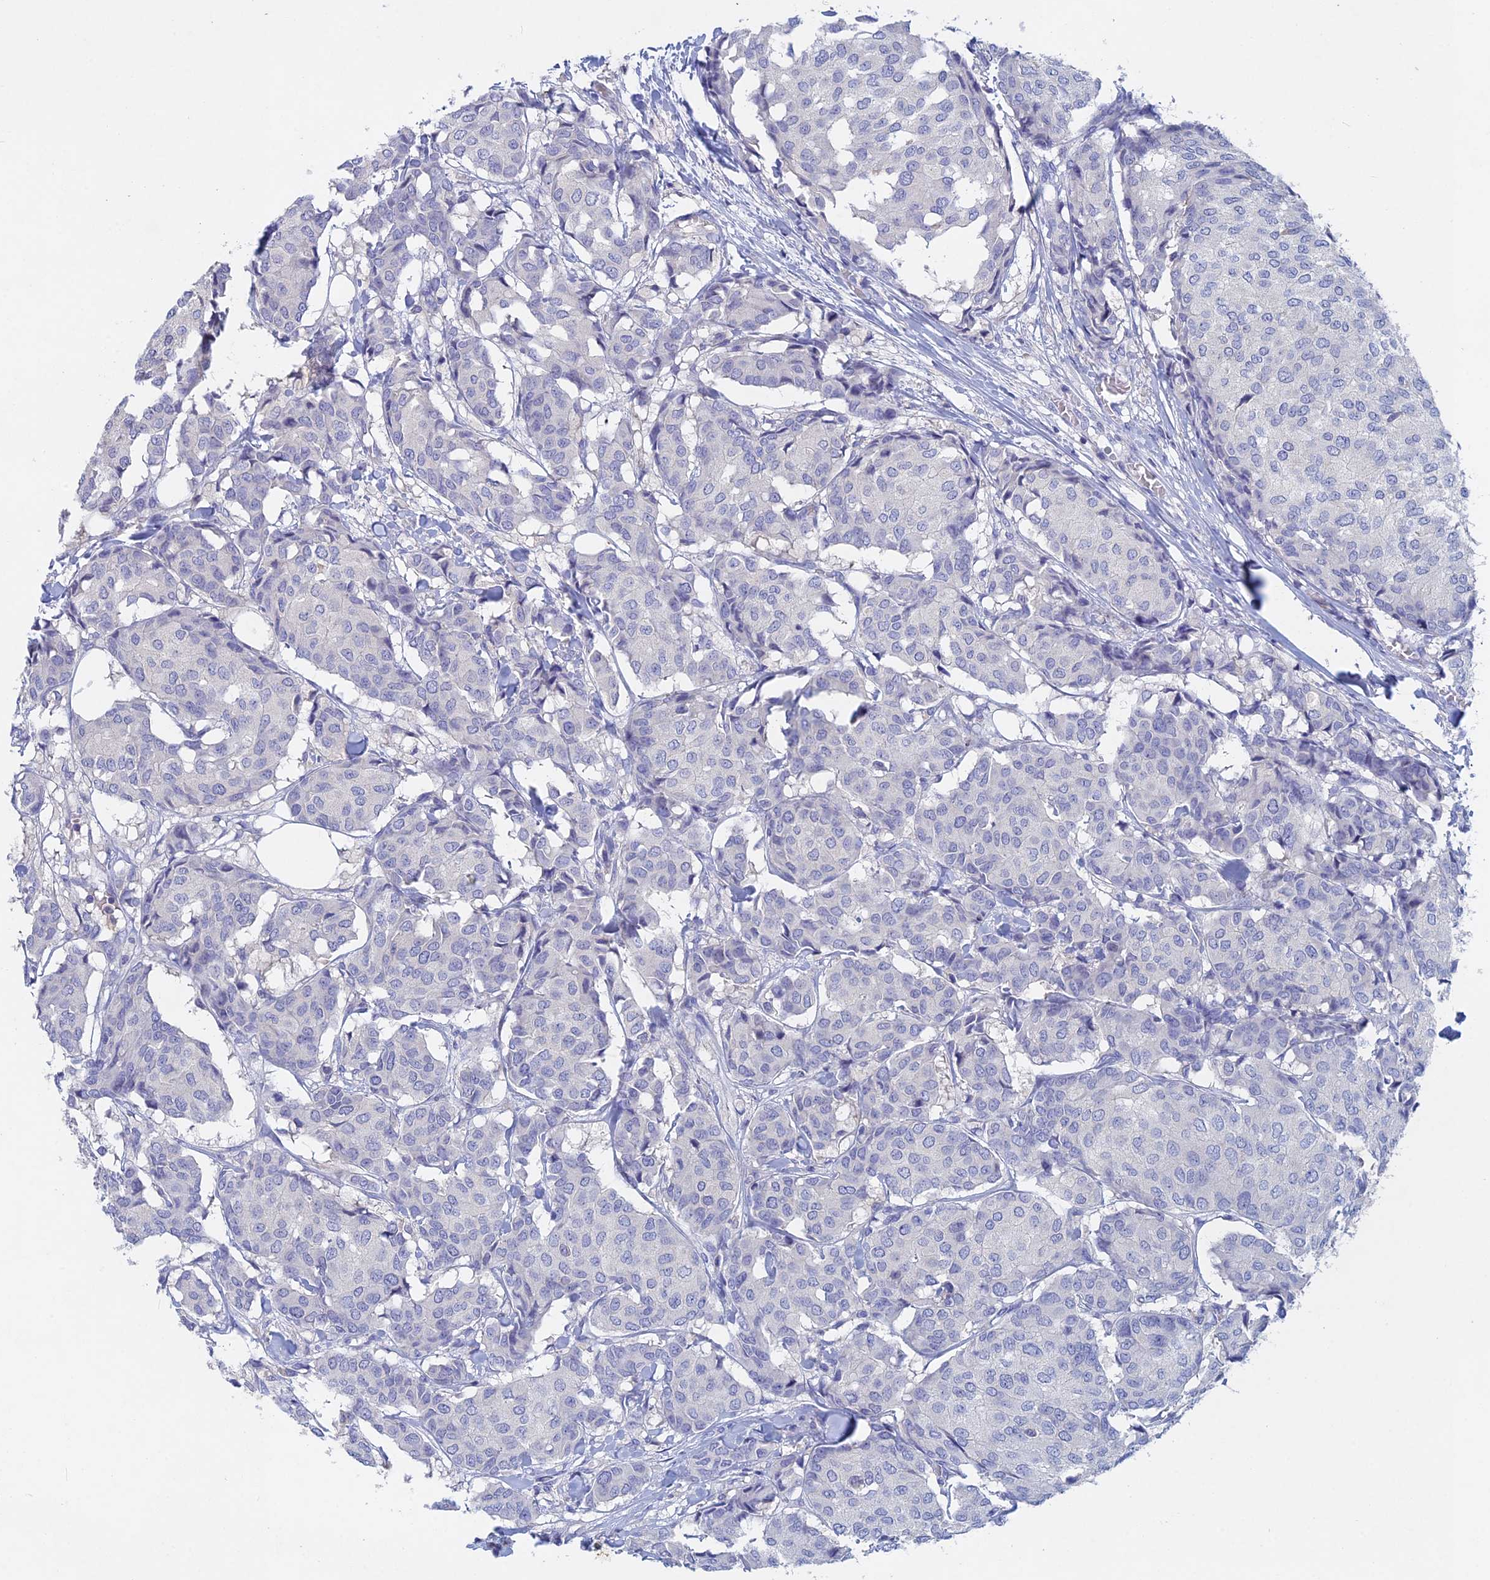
{"staining": {"intensity": "negative", "quantity": "none", "location": "none"}, "tissue": "breast cancer", "cell_type": "Tumor cells", "image_type": "cancer", "snomed": [{"axis": "morphology", "description": "Duct carcinoma"}, {"axis": "topography", "description": "Breast"}], "caption": "DAB (3,3'-diaminobenzidine) immunohistochemical staining of human breast invasive ductal carcinoma displays no significant positivity in tumor cells.", "gene": "ACP7", "patient": {"sex": "female", "age": 75}}